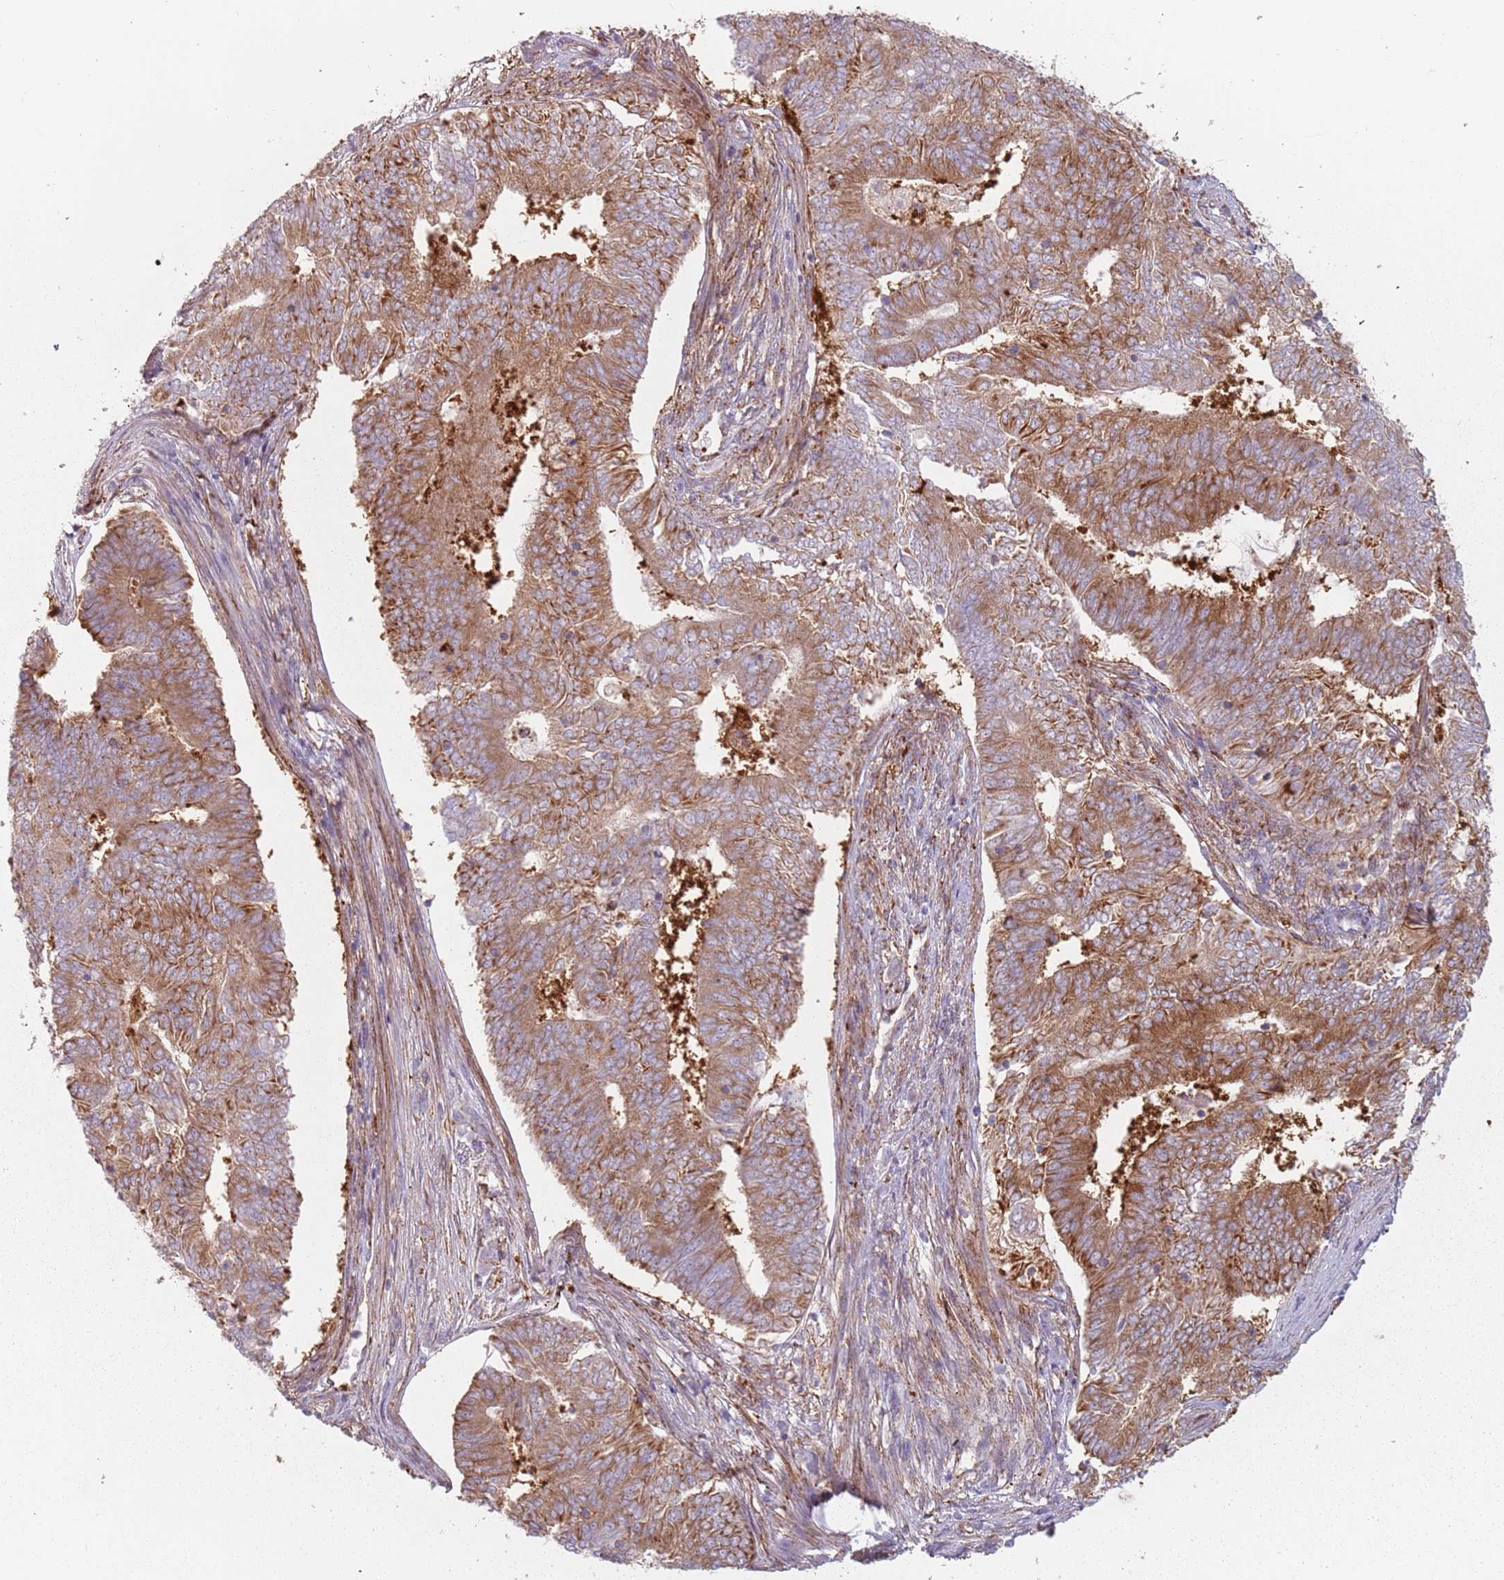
{"staining": {"intensity": "moderate", "quantity": ">75%", "location": "cytoplasmic/membranous"}, "tissue": "endometrial cancer", "cell_type": "Tumor cells", "image_type": "cancer", "snomed": [{"axis": "morphology", "description": "Adenocarcinoma, NOS"}, {"axis": "topography", "description": "Endometrium"}], "caption": "Approximately >75% of tumor cells in adenocarcinoma (endometrial) exhibit moderate cytoplasmic/membranous protein staining as visualized by brown immunohistochemical staining.", "gene": "TPD52L2", "patient": {"sex": "female", "age": 62}}